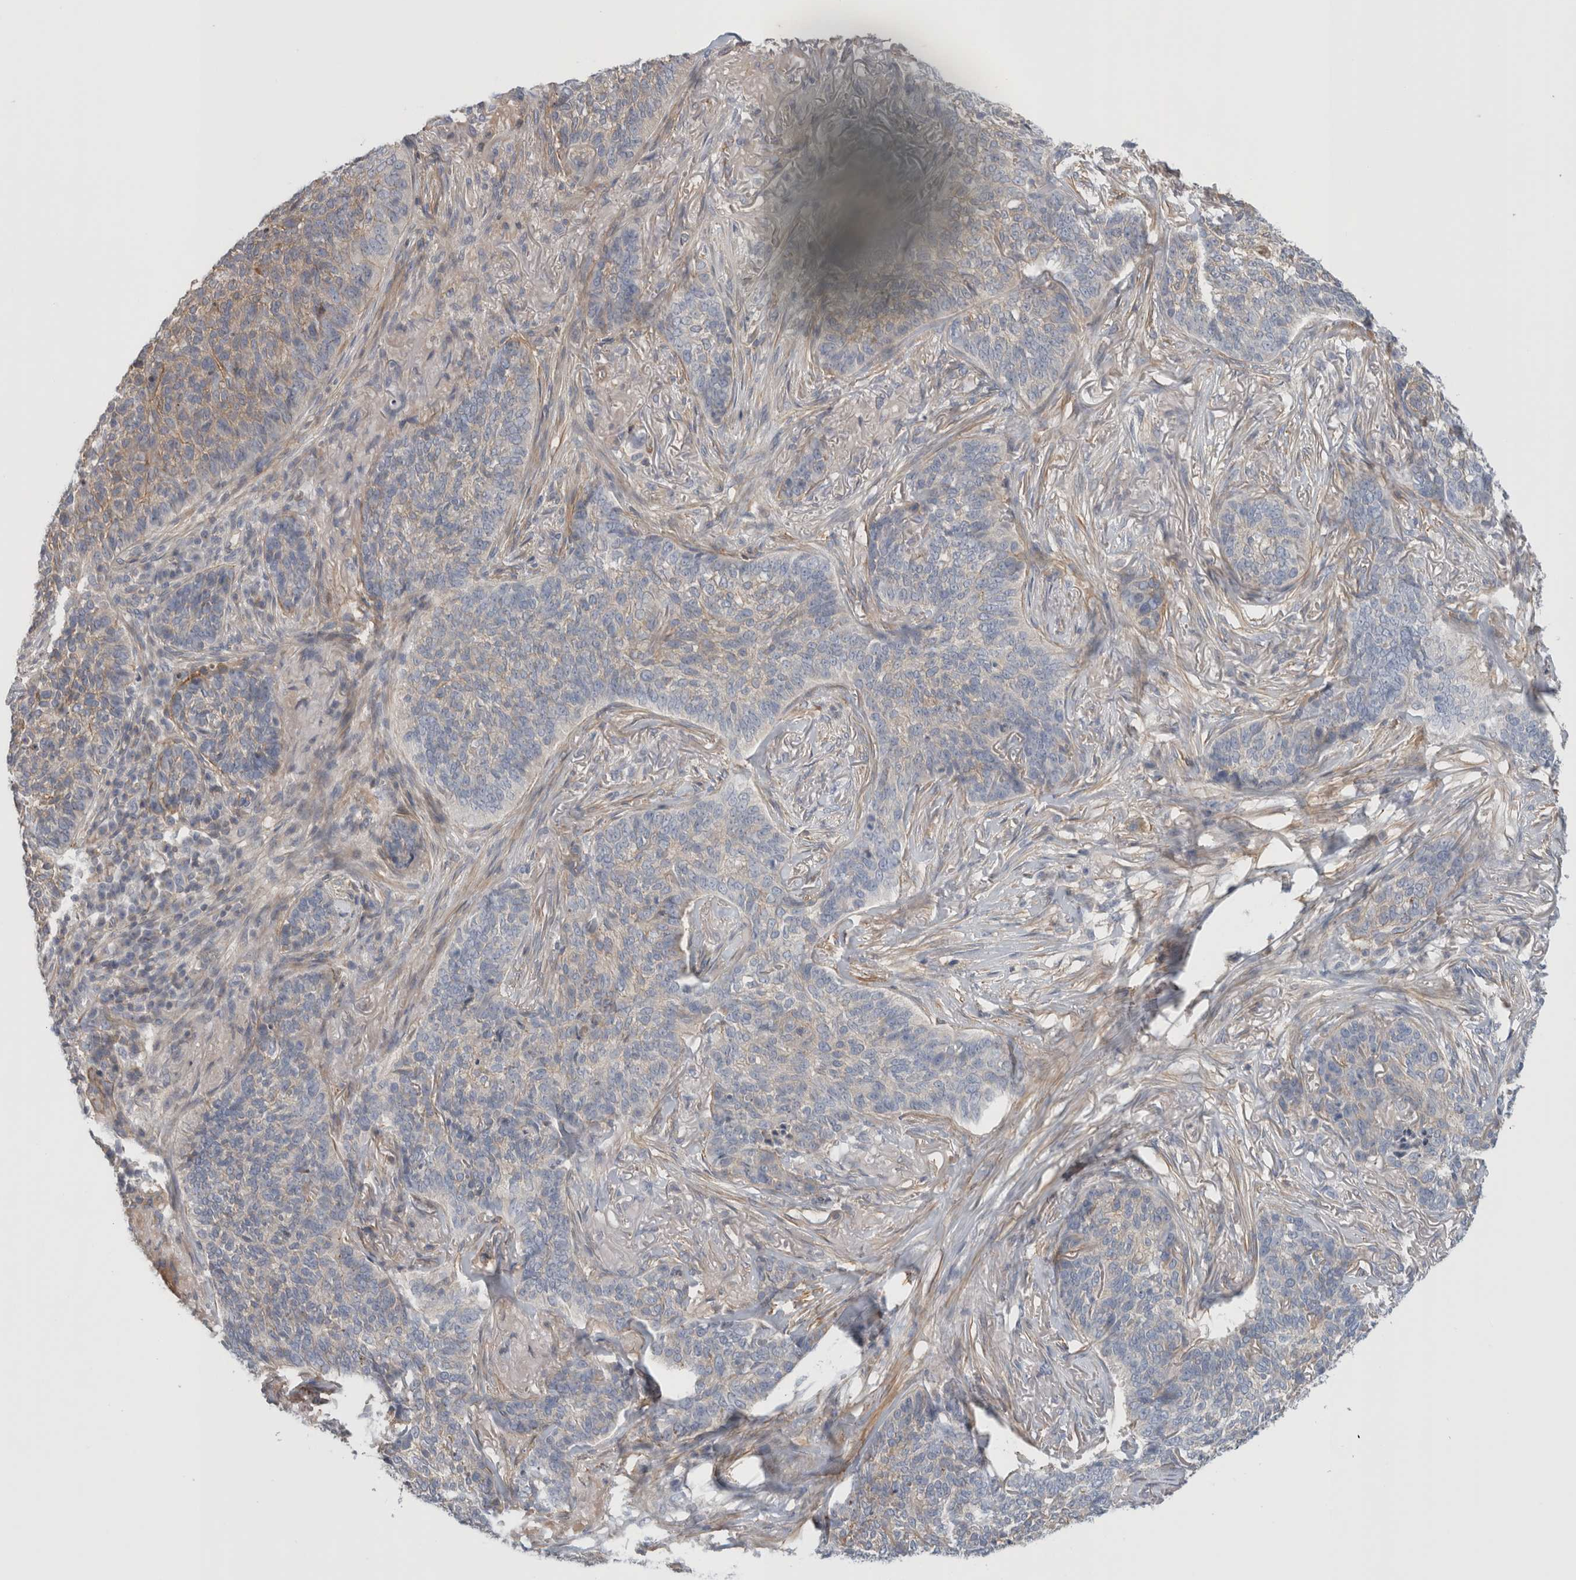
{"staining": {"intensity": "weak", "quantity": "<25%", "location": "cytoplasmic/membranous"}, "tissue": "skin cancer", "cell_type": "Tumor cells", "image_type": "cancer", "snomed": [{"axis": "morphology", "description": "Basal cell carcinoma"}, {"axis": "topography", "description": "Skin"}], "caption": "An image of human skin cancer is negative for staining in tumor cells.", "gene": "CFI", "patient": {"sex": "male", "age": 85}}